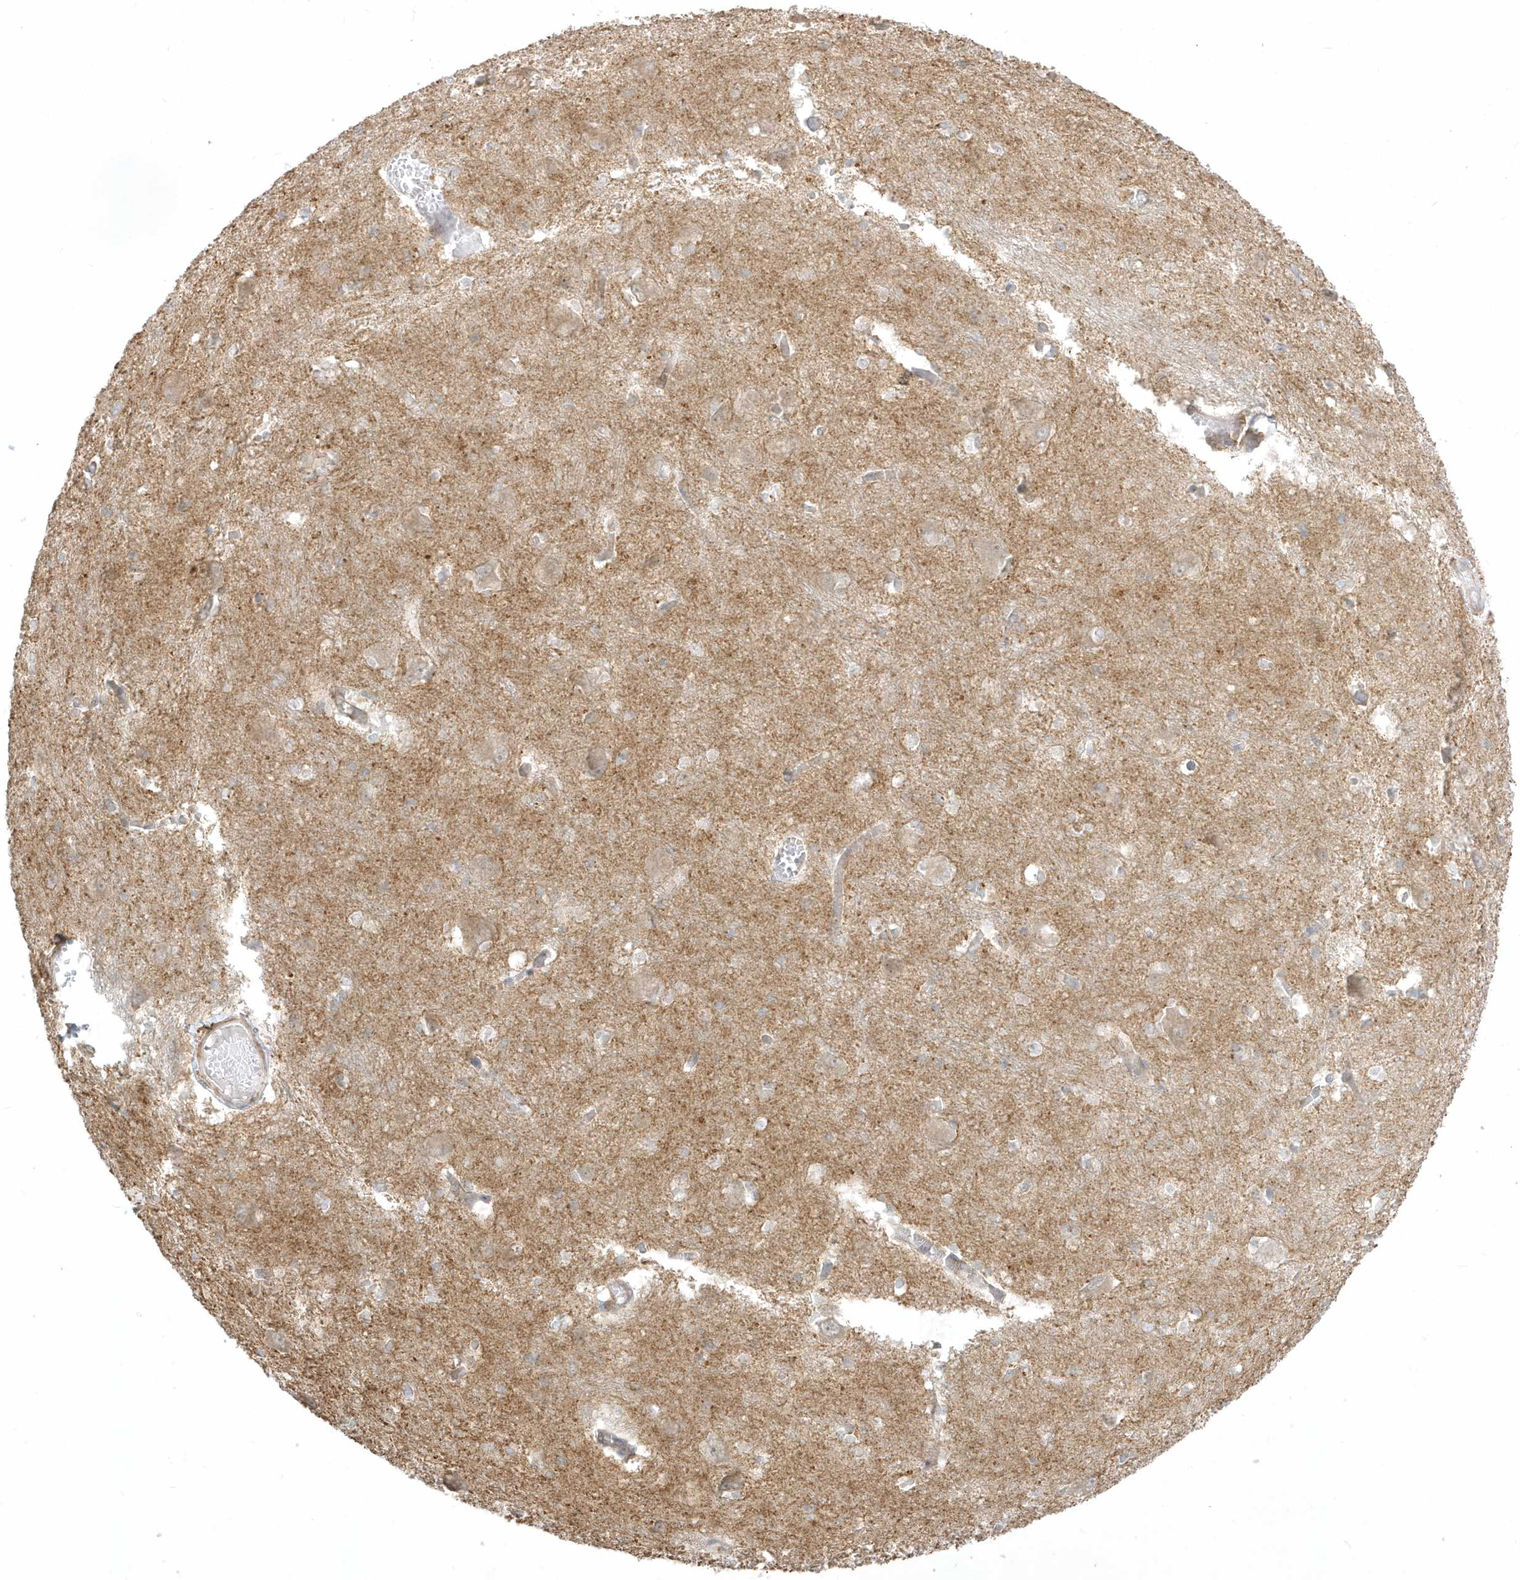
{"staining": {"intensity": "weak", "quantity": "<25%", "location": "cytoplasmic/membranous"}, "tissue": "caudate", "cell_type": "Glial cells", "image_type": "normal", "snomed": [{"axis": "morphology", "description": "Normal tissue, NOS"}, {"axis": "topography", "description": "Lateral ventricle wall"}], "caption": "Glial cells are negative for protein expression in unremarkable human caudate. (DAB (3,3'-diaminobenzidine) immunohistochemistry visualized using brightfield microscopy, high magnification).", "gene": "ARHGEF9", "patient": {"sex": "male", "age": 37}}